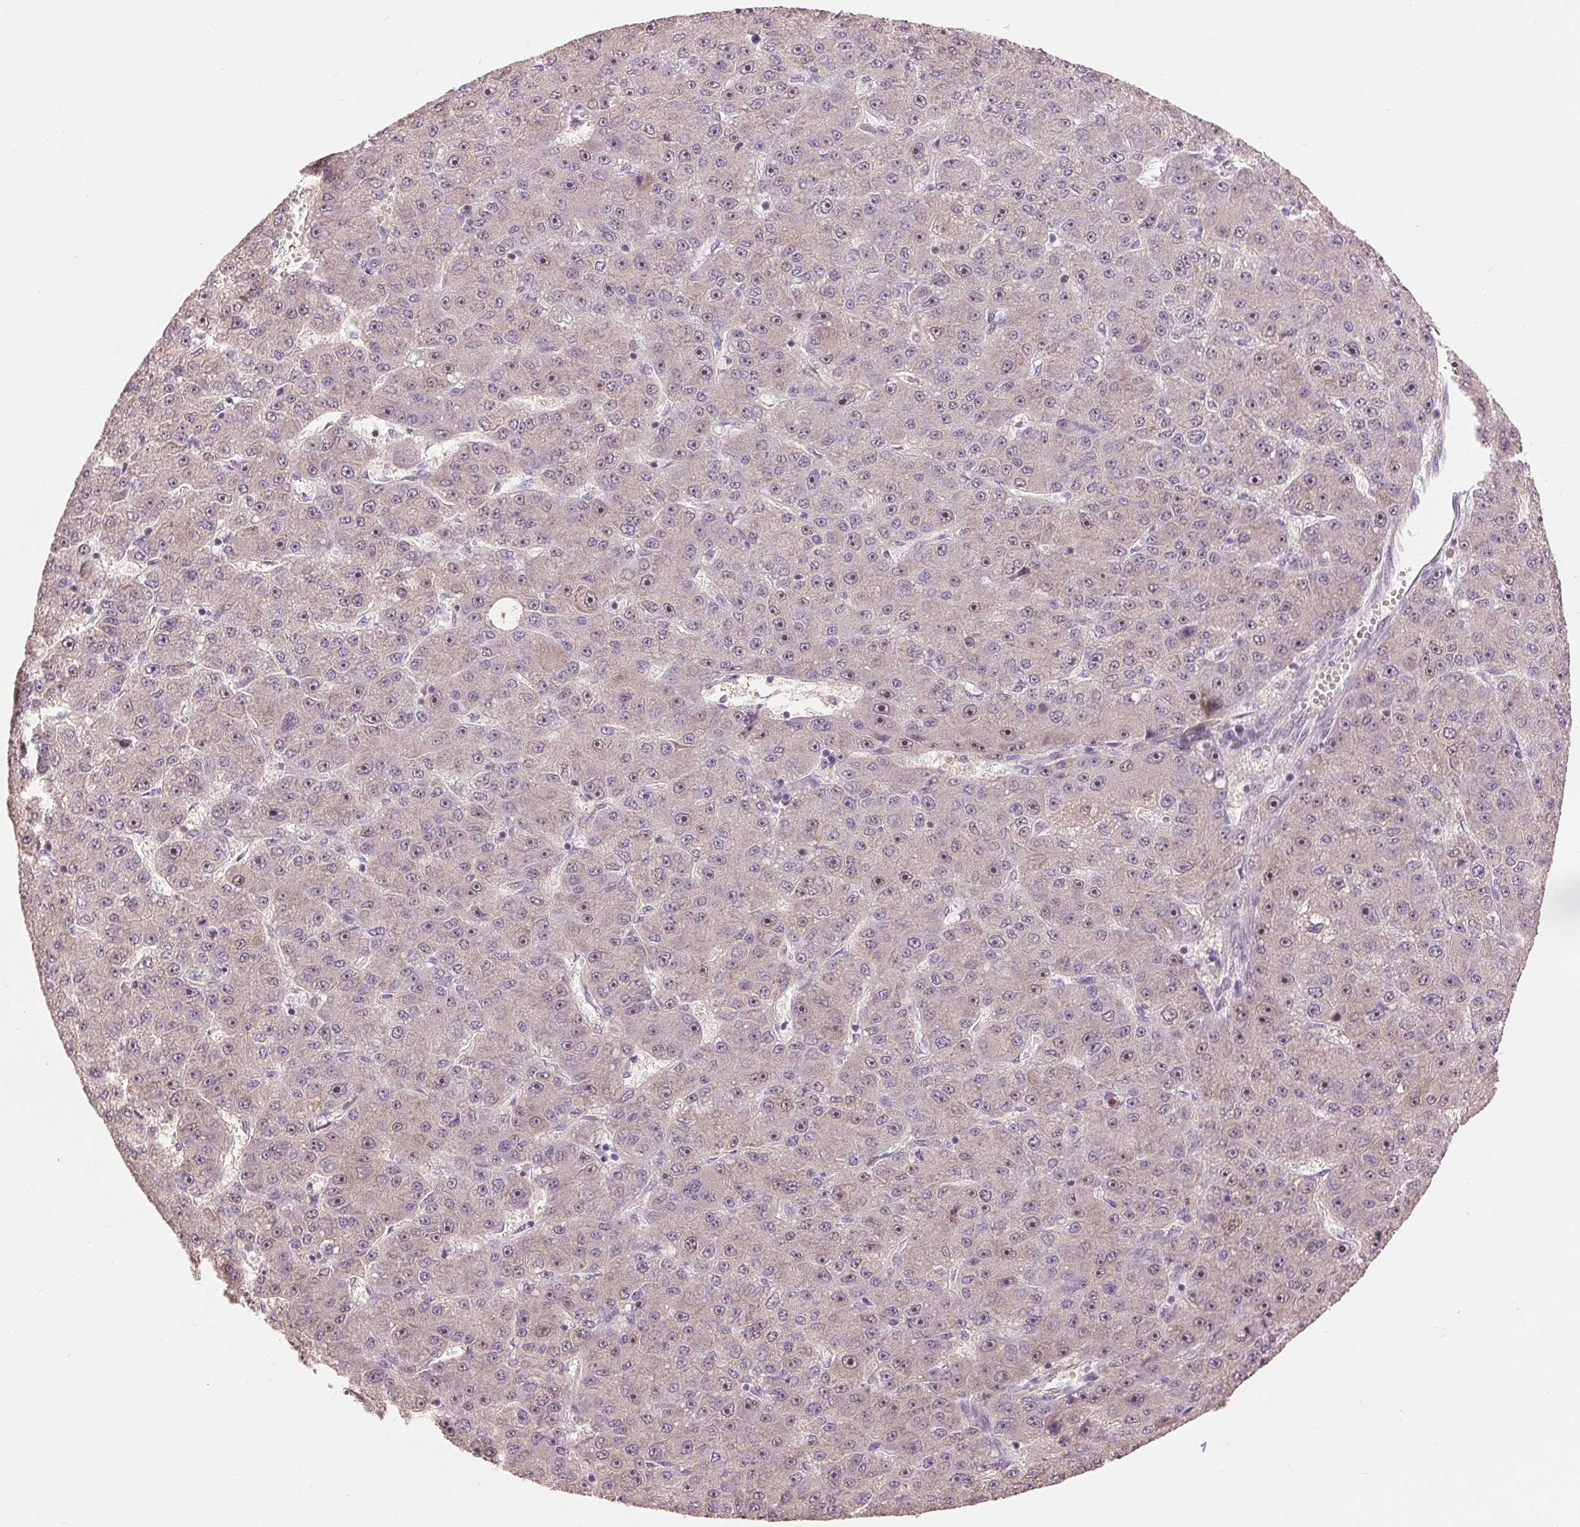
{"staining": {"intensity": "moderate", "quantity": "25%-75%", "location": "nuclear"}, "tissue": "liver cancer", "cell_type": "Tumor cells", "image_type": "cancer", "snomed": [{"axis": "morphology", "description": "Carcinoma, Hepatocellular, NOS"}, {"axis": "topography", "description": "Liver"}], "caption": "Tumor cells exhibit moderate nuclear expression in about 25%-75% of cells in liver hepatocellular carcinoma. (DAB (3,3'-diaminobenzidine) = brown stain, brightfield microscopy at high magnification).", "gene": "RANBP3L", "patient": {"sex": "male", "age": 67}}